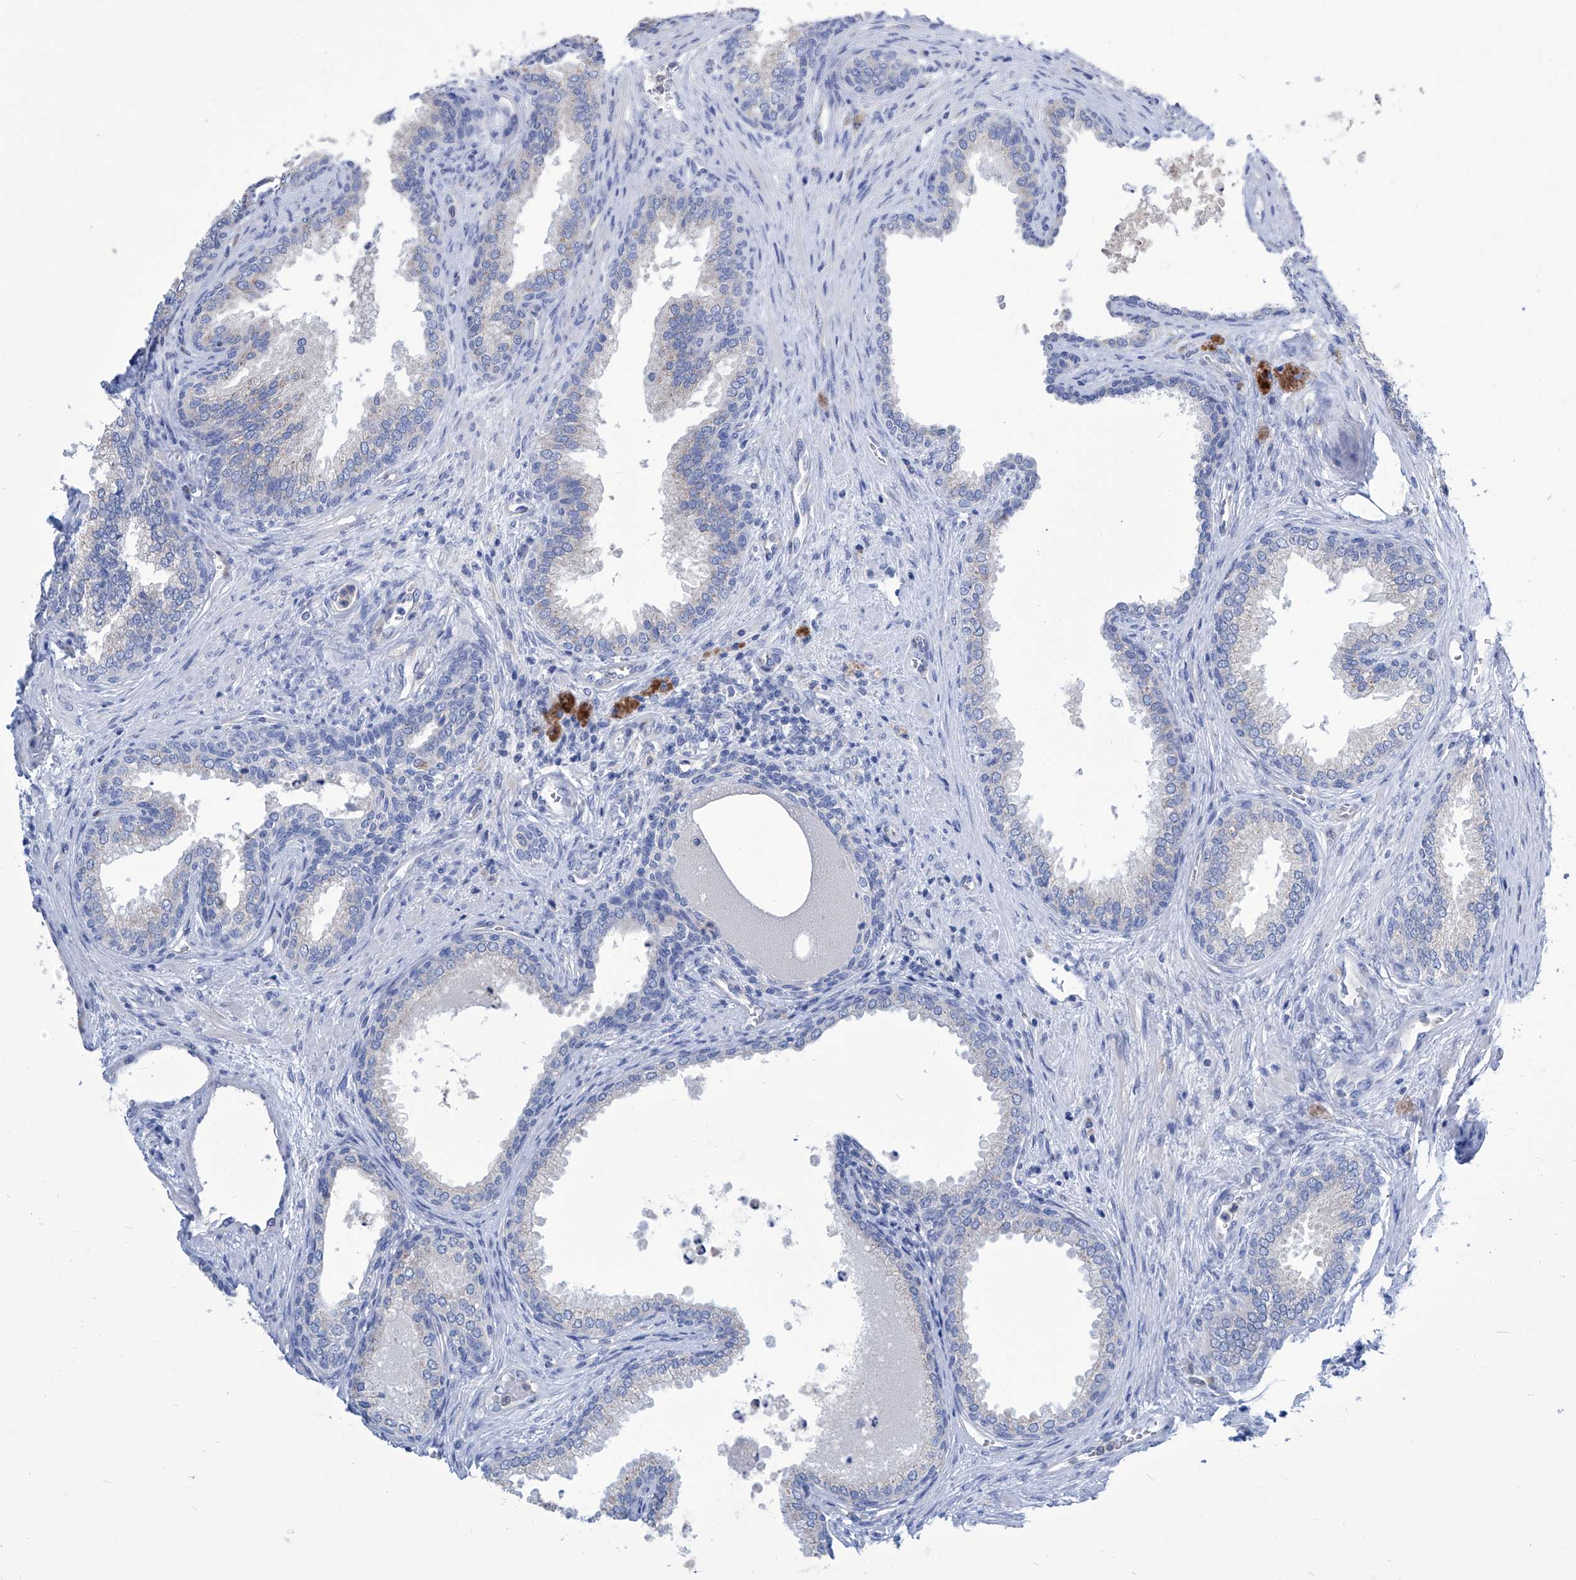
{"staining": {"intensity": "negative", "quantity": "none", "location": "none"}, "tissue": "prostate", "cell_type": "Glandular cells", "image_type": "normal", "snomed": [{"axis": "morphology", "description": "Normal tissue, NOS"}, {"axis": "topography", "description": "Prostate"}], "caption": "Glandular cells show no significant protein positivity in normal prostate. (Immunohistochemistry, brightfield microscopy, high magnification).", "gene": "IMPA2", "patient": {"sex": "male", "age": 76}}